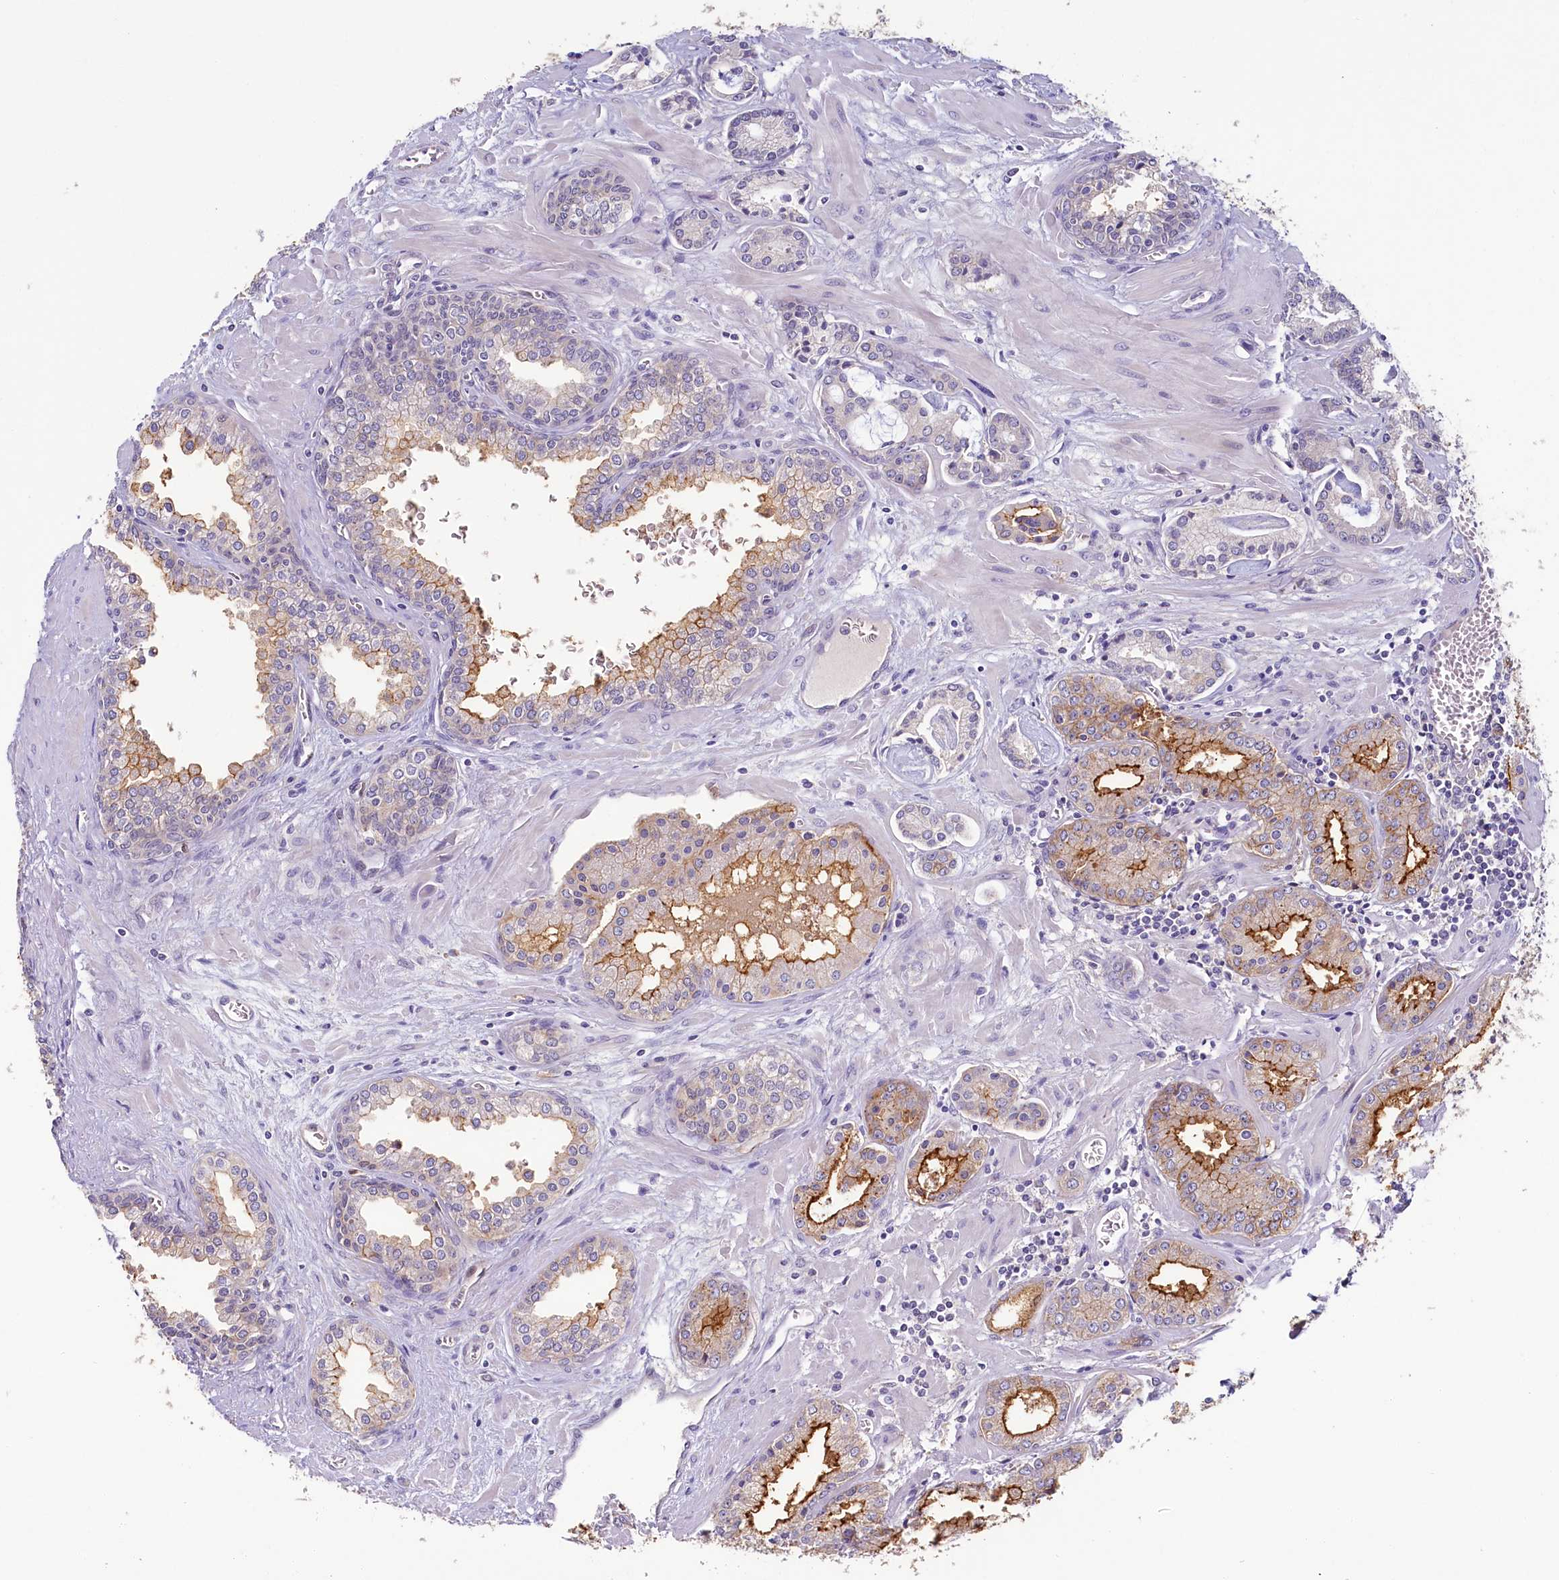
{"staining": {"intensity": "strong", "quantity": "<25%", "location": "cytoplasmic/membranous"}, "tissue": "prostate cancer", "cell_type": "Tumor cells", "image_type": "cancer", "snomed": [{"axis": "morphology", "description": "Adenocarcinoma, Low grade"}, {"axis": "topography", "description": "Prostate"}], "caption": "Immunohistochemical staining of human adenocarcinoma (low-grade) (prostate) exhibits medium levels of strong cytoplasmic/membranous positivity in about <25% of tumor cells.", "gene": "PDE6D", "patient": {"sex": "male", "age": 67}}